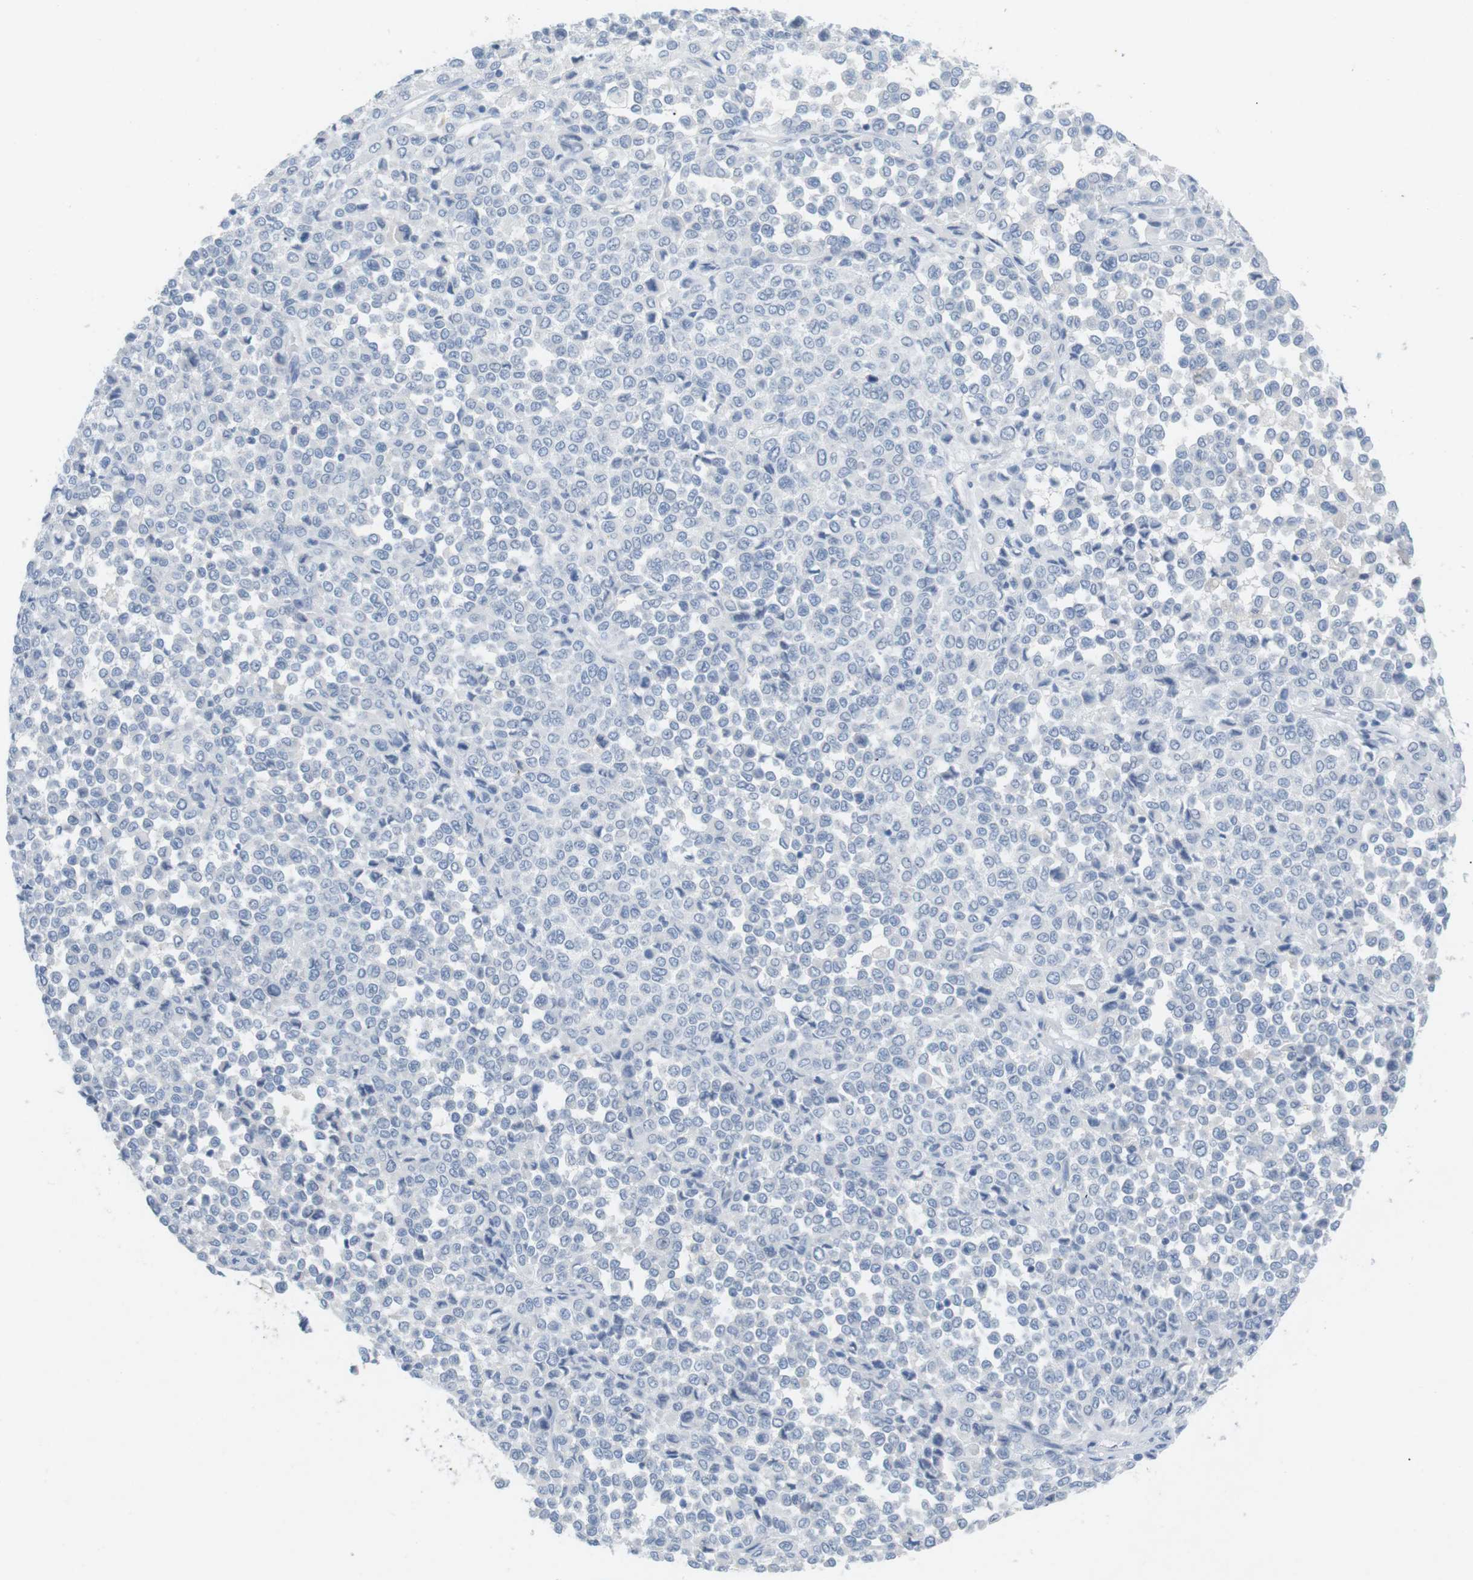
{"staining": {"intensity": "negative", "quantity": "none", "location": "none"}, "tissue": "melanoma", "cell_type": "Tumor cells", "image_type": "cancer", "snomed": [{"axis": "morphology", "description": "Malignant melanoma, Metastatic site"}, {"axis": "topography", "description": "Pancreas"}], "caption": "Tumor cells show no significant staining in melanoma.", "gene": "HBG2", "patient": {"sex": "female", "age": 30}}